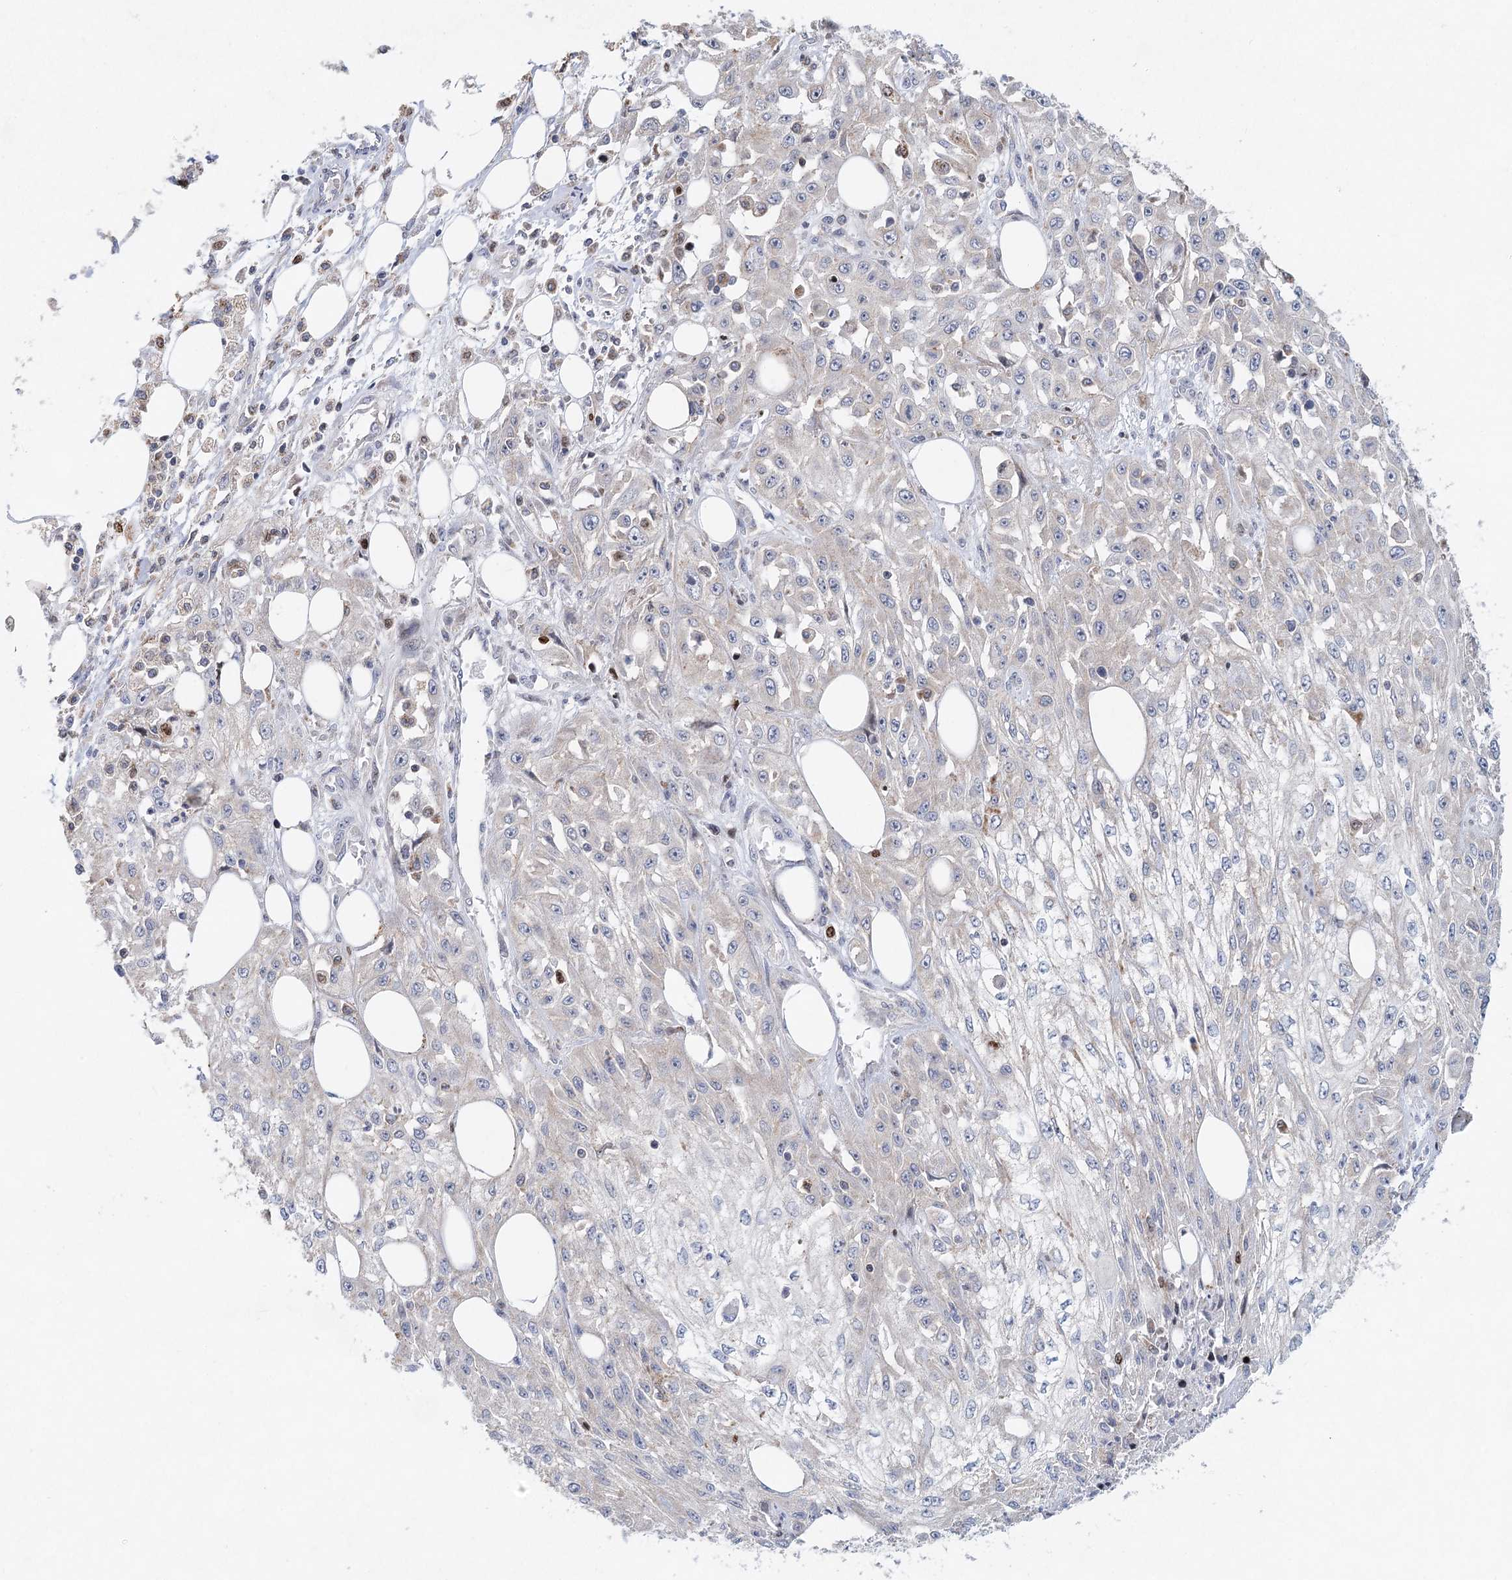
{"staining": {"intensity": "negative", "quantity": "none", "location": "none"}, "tissue": "skin cancer", "cell_type": "Tumor cells", "image_type": "cancer", "snomed": [{"axis": "morphology", "description": "Squamous cell carcinoma, NOS"}, {"axis": "morphology", "description": "Squamous cell carcinoma, metastatic, NOS"}, {"axis": "topography", "description": "Skin"}, {"axis": "topography", "description": "Lymph node"}], "caption": "High power microscopy micrograph of an IHC photomicrograph of skin cancer (metastatic squamous cell carcinoma), revealing no significant expression in tumor cells.", "gene": "XPO6", "patient": {"sex": "male", "age": 75}}